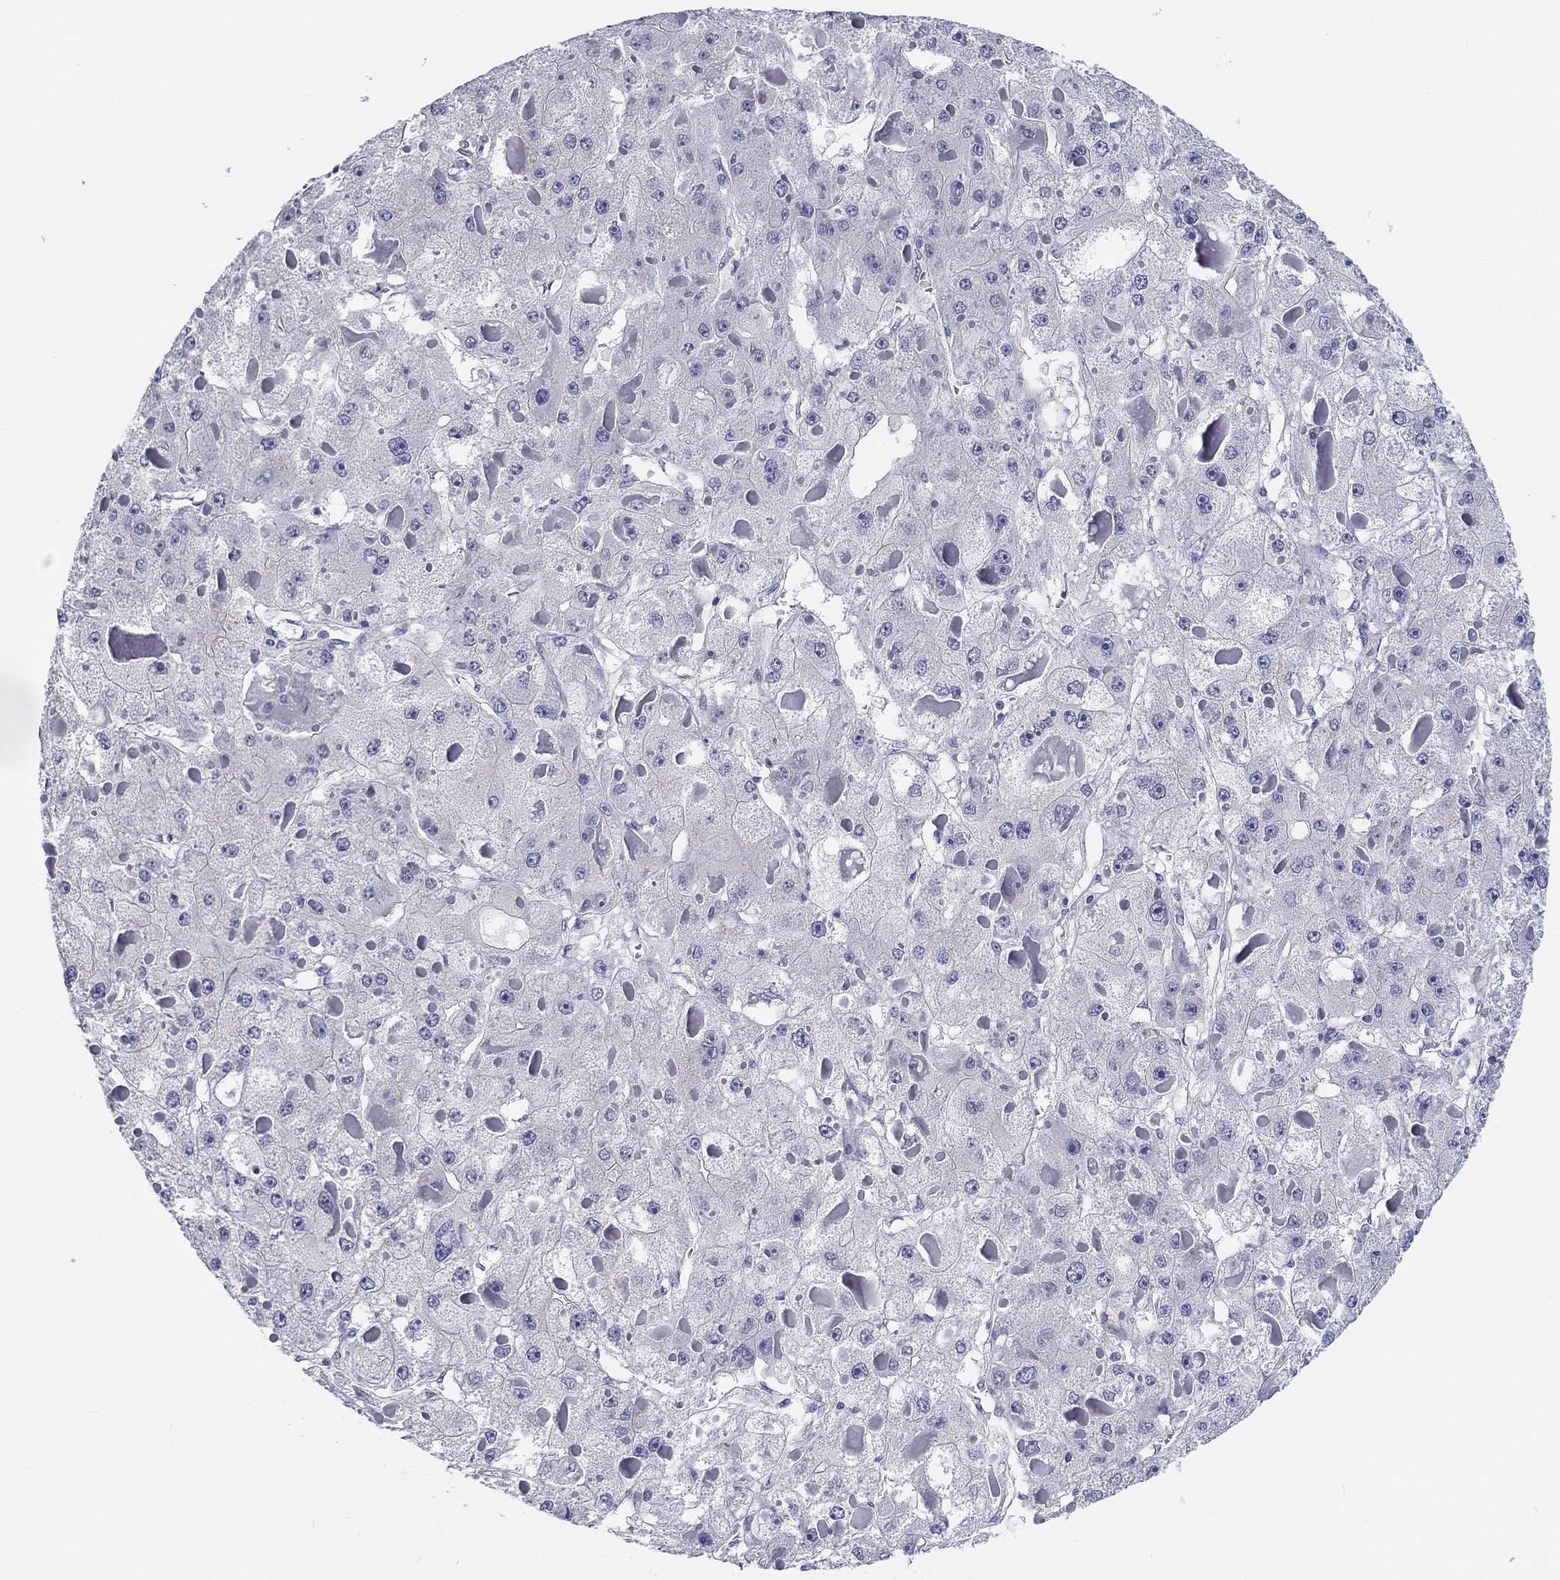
{"staining": {"intensity": "negative", "quantity": "none", "location": "none"}, "tissue": "liver cancer", "cell_type": "Tumor cells", "image_type": "cancer", "snomed": [{"axis": "morphology", "description": "Carcinoma, Hepatocellular, NOS"}, {"axis": "topography", "description": "Liver"}], "caption": "Tumor cells are negative for protein expression in human liver cancer.", "gene": "CRYGD", "patient": {"sex": "female", "age": 73}}